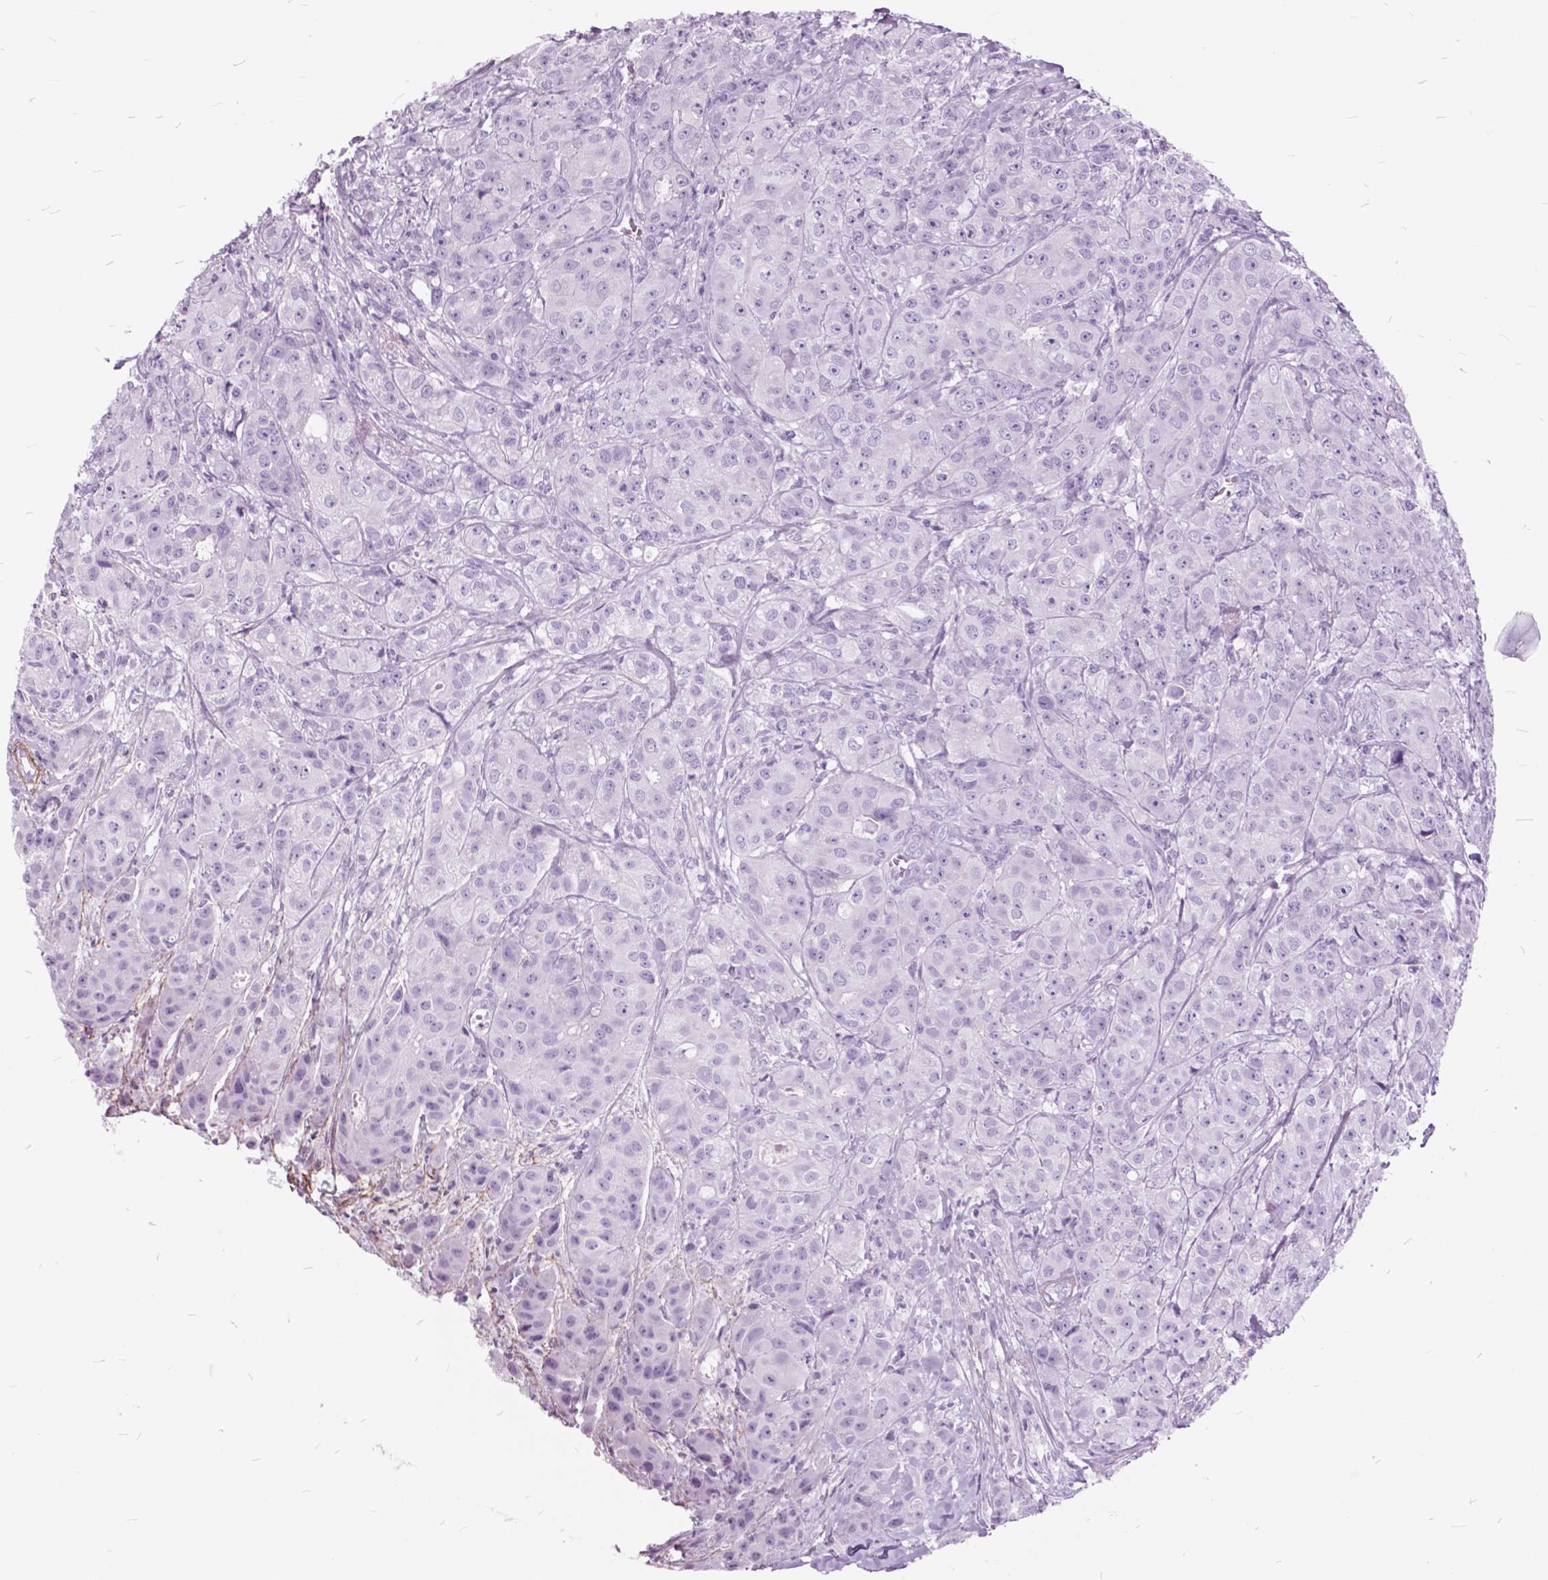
{"staining": {"intensity": "negative", "quantity": "none", "location": "none"}, "tissue": "breast cancer", "cell_type": "Tumor cells", "image_type": "cancer", "snomed": [{"axis": "morphology", "description": "Duct carcinoma"}, {"axis": "topography", "description": "Breast"}], "caption": "A high-resolution histopathology image shows immunohistochemistry staining of breast cancer (invasive ductal carcinoma), which exhibits no significant expression in tumor cells.", "gene": "GDF9", "patient": {"sex": "female", "age": 43}}